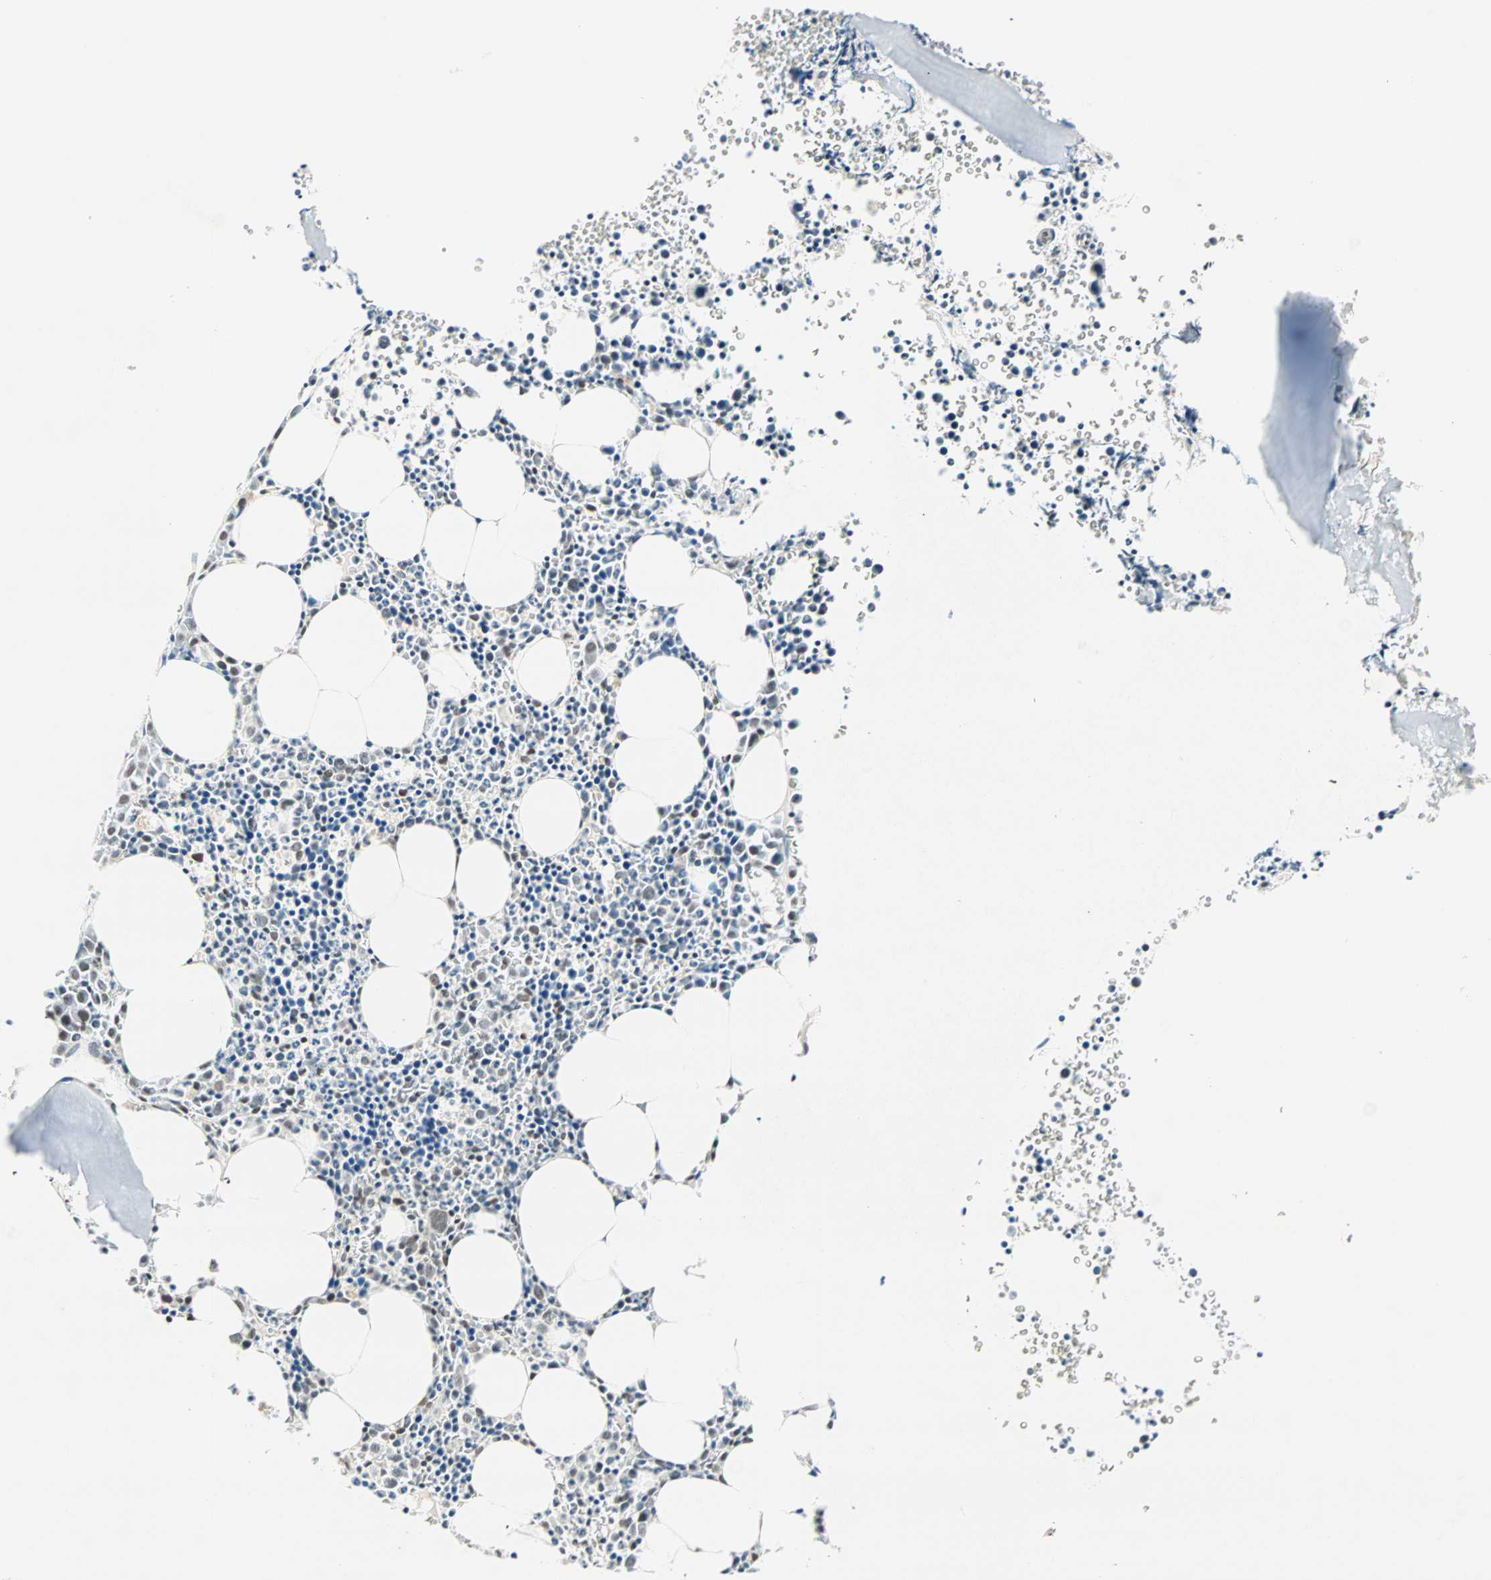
{"staining": {"intensity": "weak", "quantity": "25%-75%", "location": "nuclear"}, "tissue": "bone marrow", "cell_type": "Hematopoietic cells", "image_type": "normal", "snomed": [{"axis": "morphology", "description": "Normal tissue, NOS"}, {"axis": "morphology", "description": "Inflammation, NOS"}, {"axis": "topography", "description": "Bone marrow"}], "caption": "Weak nuclear positivity is present in approximately 25%-75% of hematopoietic cells in unremarkable bone marrow.", "gene": "BLM", "patient": {"sex": "female", "age": 17}}